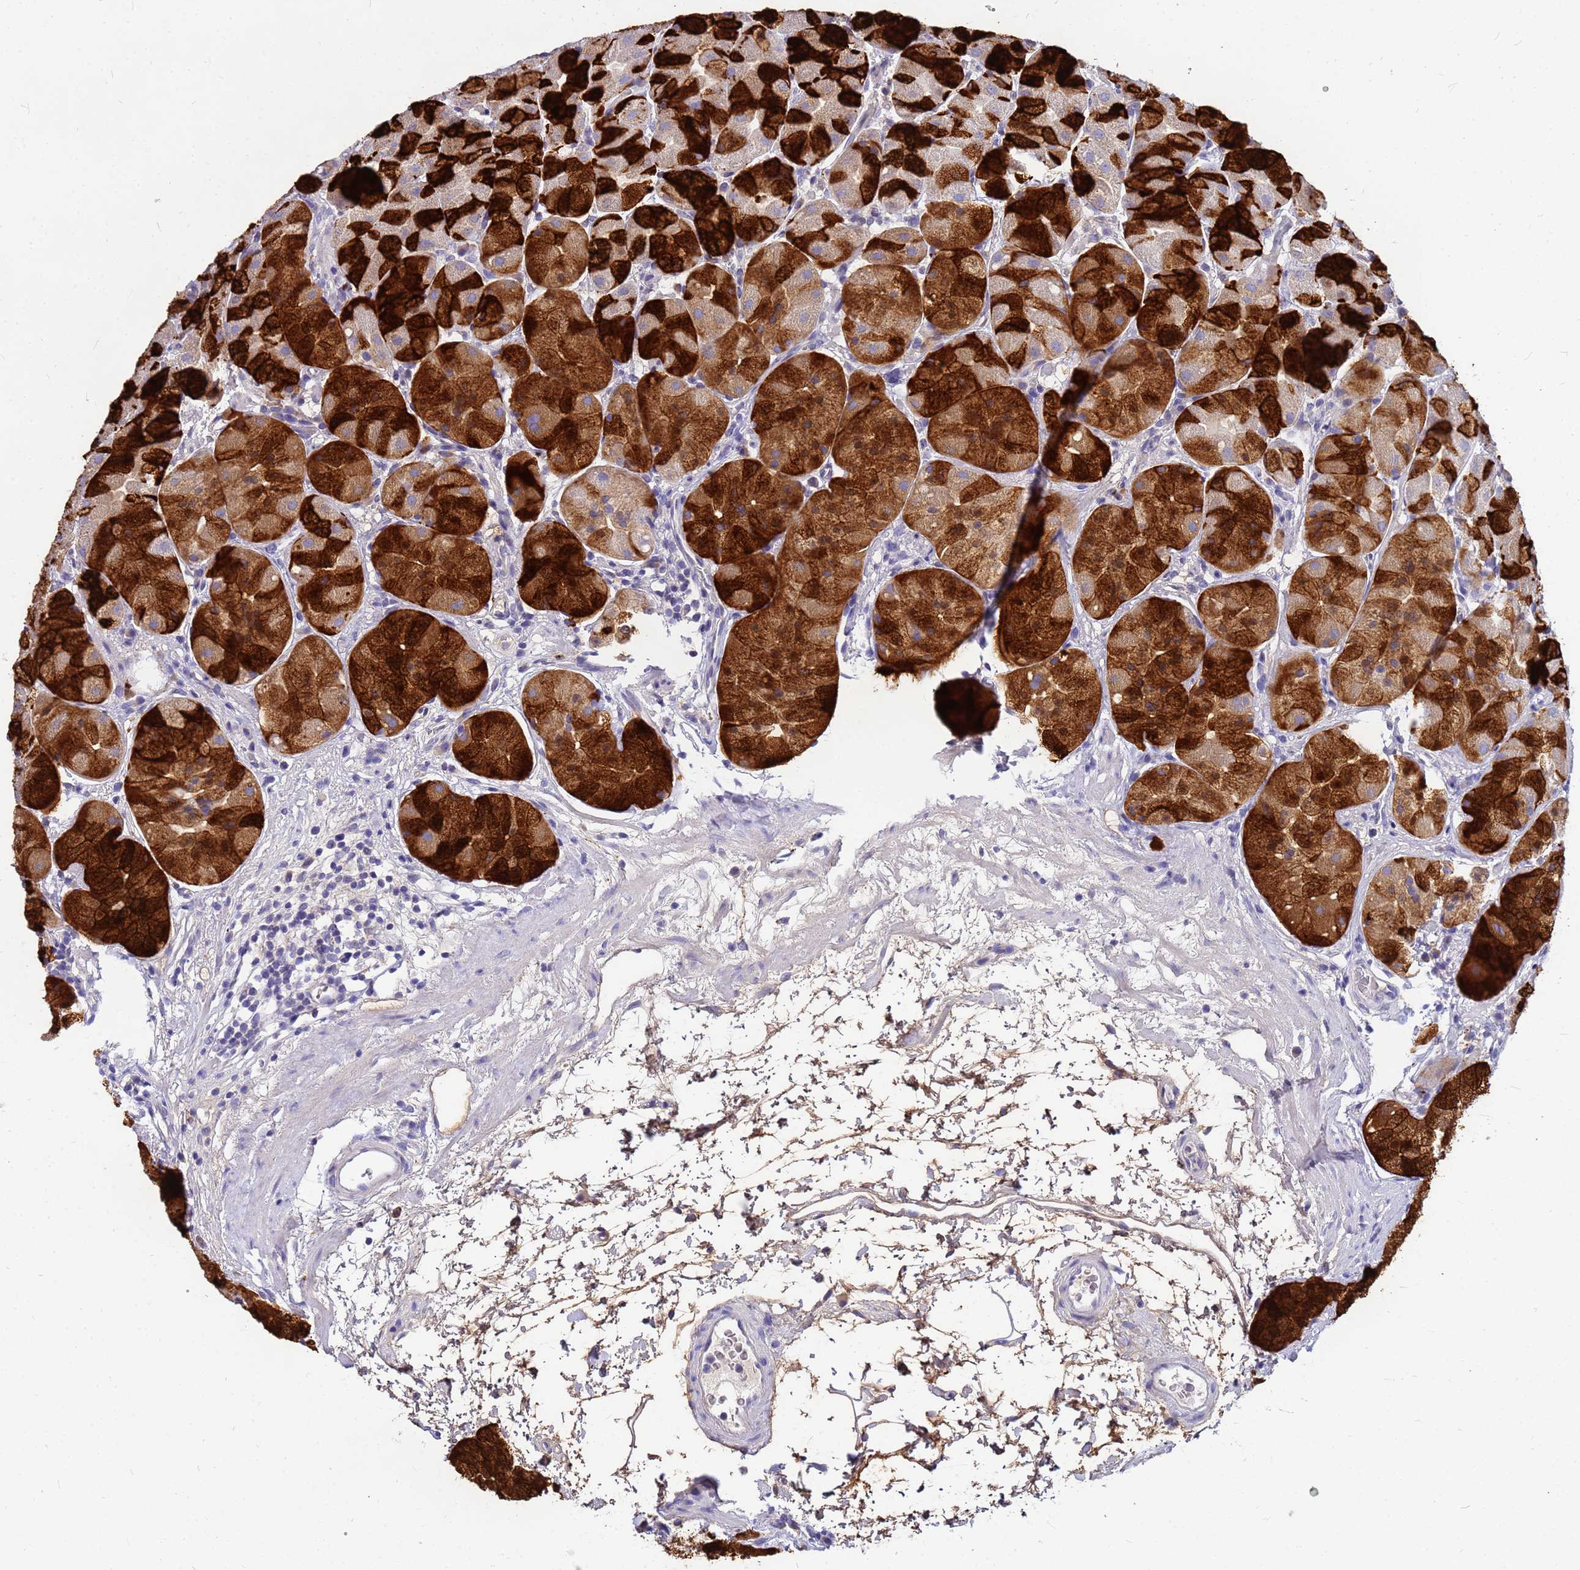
{"staining": {"intensity": "strong", "quantity": ">75%", "location": "cytoplasmic/membranous"}, "tissue": "stomach", "cell_type": "Glandular cells", "image_type": "normal", "snomed": [{"axis": "morphology", "description": "Normal tissue, NOS"}, {"axis": "topography", "description": "Stomach"}], "caption": "The photomicrograph demonstrates immunohistochemical staining of normal stomach. There is strong cytoplasmic/membranous expression is appreciated in about >75% of glandular cells.", "gene": "DPRX", "patient": {"sex": "male", "age": 57}}